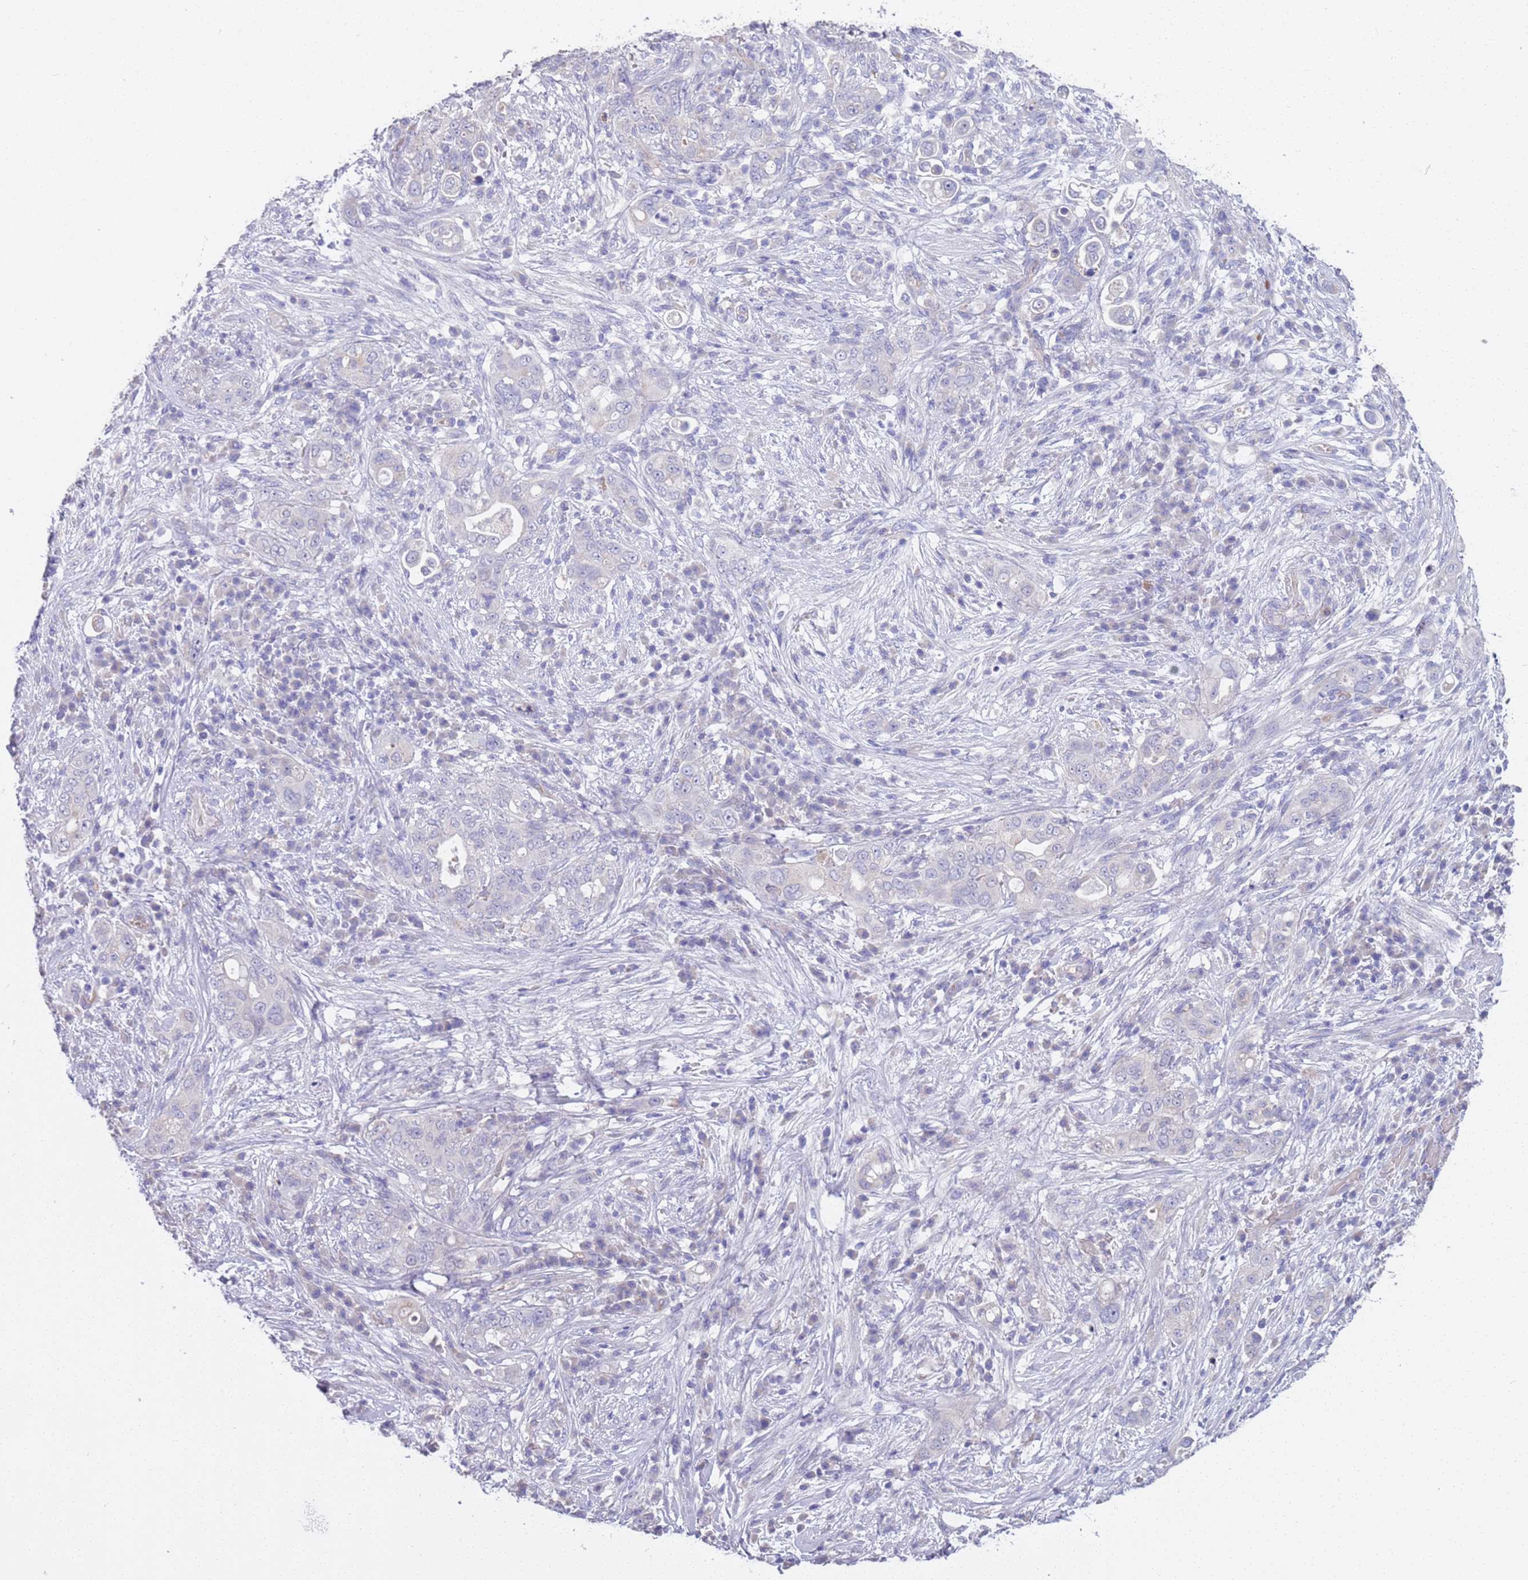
{"staining": {"intensity": "negative", "quantity": "none", "location": "none"}, "tissue": "pancreatic cancer", "cell_type": "Tumor cells", "image_type": "cancer", "snomed": [{"axis": "morphology", "description": "Normal tissue, NOS"}, {"axis": "morphology", "description": "Adenocarcinoma, NOS"}, {"axis": "topography", "description": "Lymph node"}, {"axis": "topography", "description": "Pancreas"}], "caption": "Immunohistochemistry of pancreatic cancer (adenocarcinoma) demonstrates no expression in tumor cells. The staining is performed using DAB (3,3'-diaminobenzidine) brown chromogen with nuclei counter-stained in using hematoxylin.", "gene": "BRMS1L", "patient": {"sex": "female", "age": 67}}